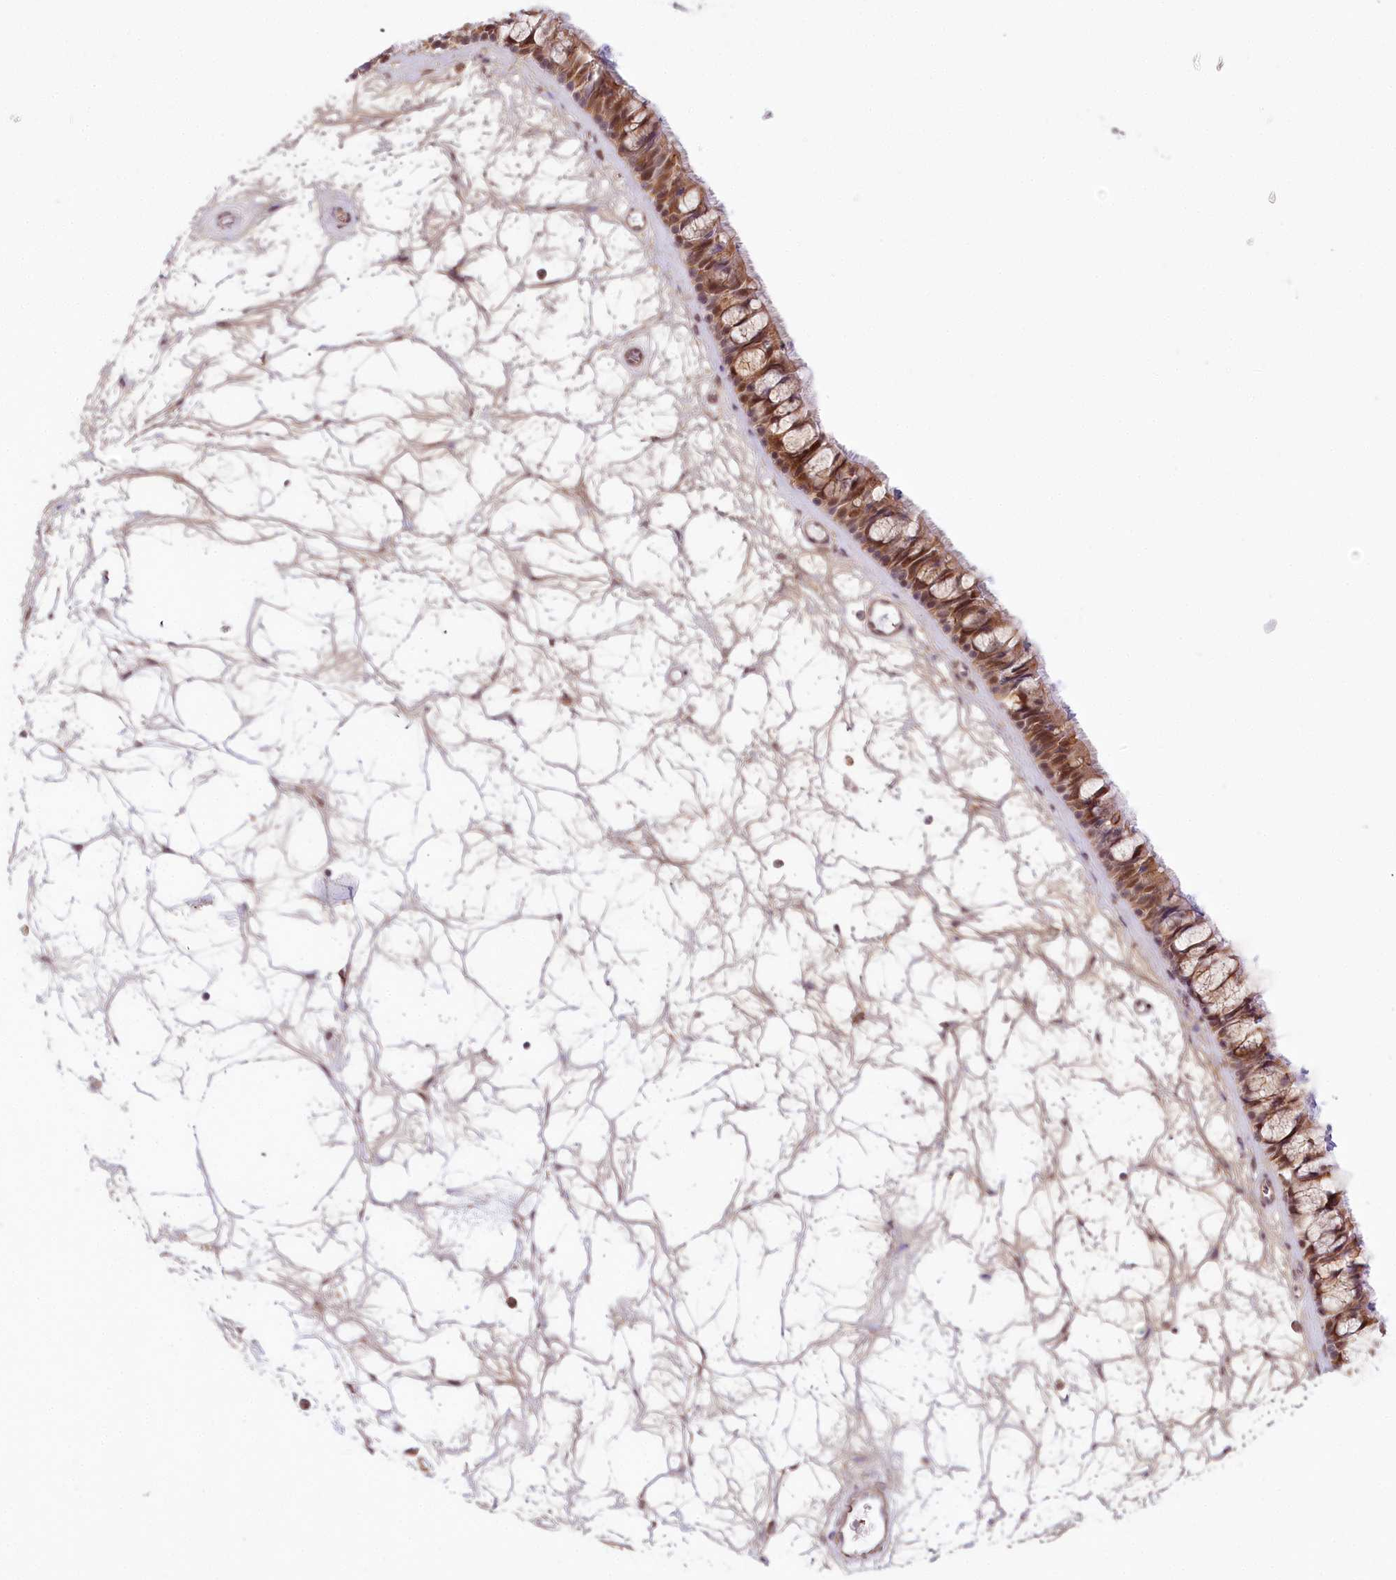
{"staining": {"intensity": "moderate", "quantity": "25%-75%", "location": "cytoplasmic/membranous,nuclear"}, "tissue": "nasopharynx", "cell_type": "Respiratory epithelial cells", "image_type": "normal", "snomed": [{"axis": "morphology", "description": "Normal tissue, NOS"}, {"axis": "topography", "description": "Nasopharynx"}], "caption": "Nasopharynx was stained to show a protein in brown. There is medium levels of moderate cytoplasmic/membranous,nuclear staining in approximately 25%-75% of respiratory epithelial cells.", "gene": "TUBGCP2", "patient": {"sex": "male", "age": 64}}